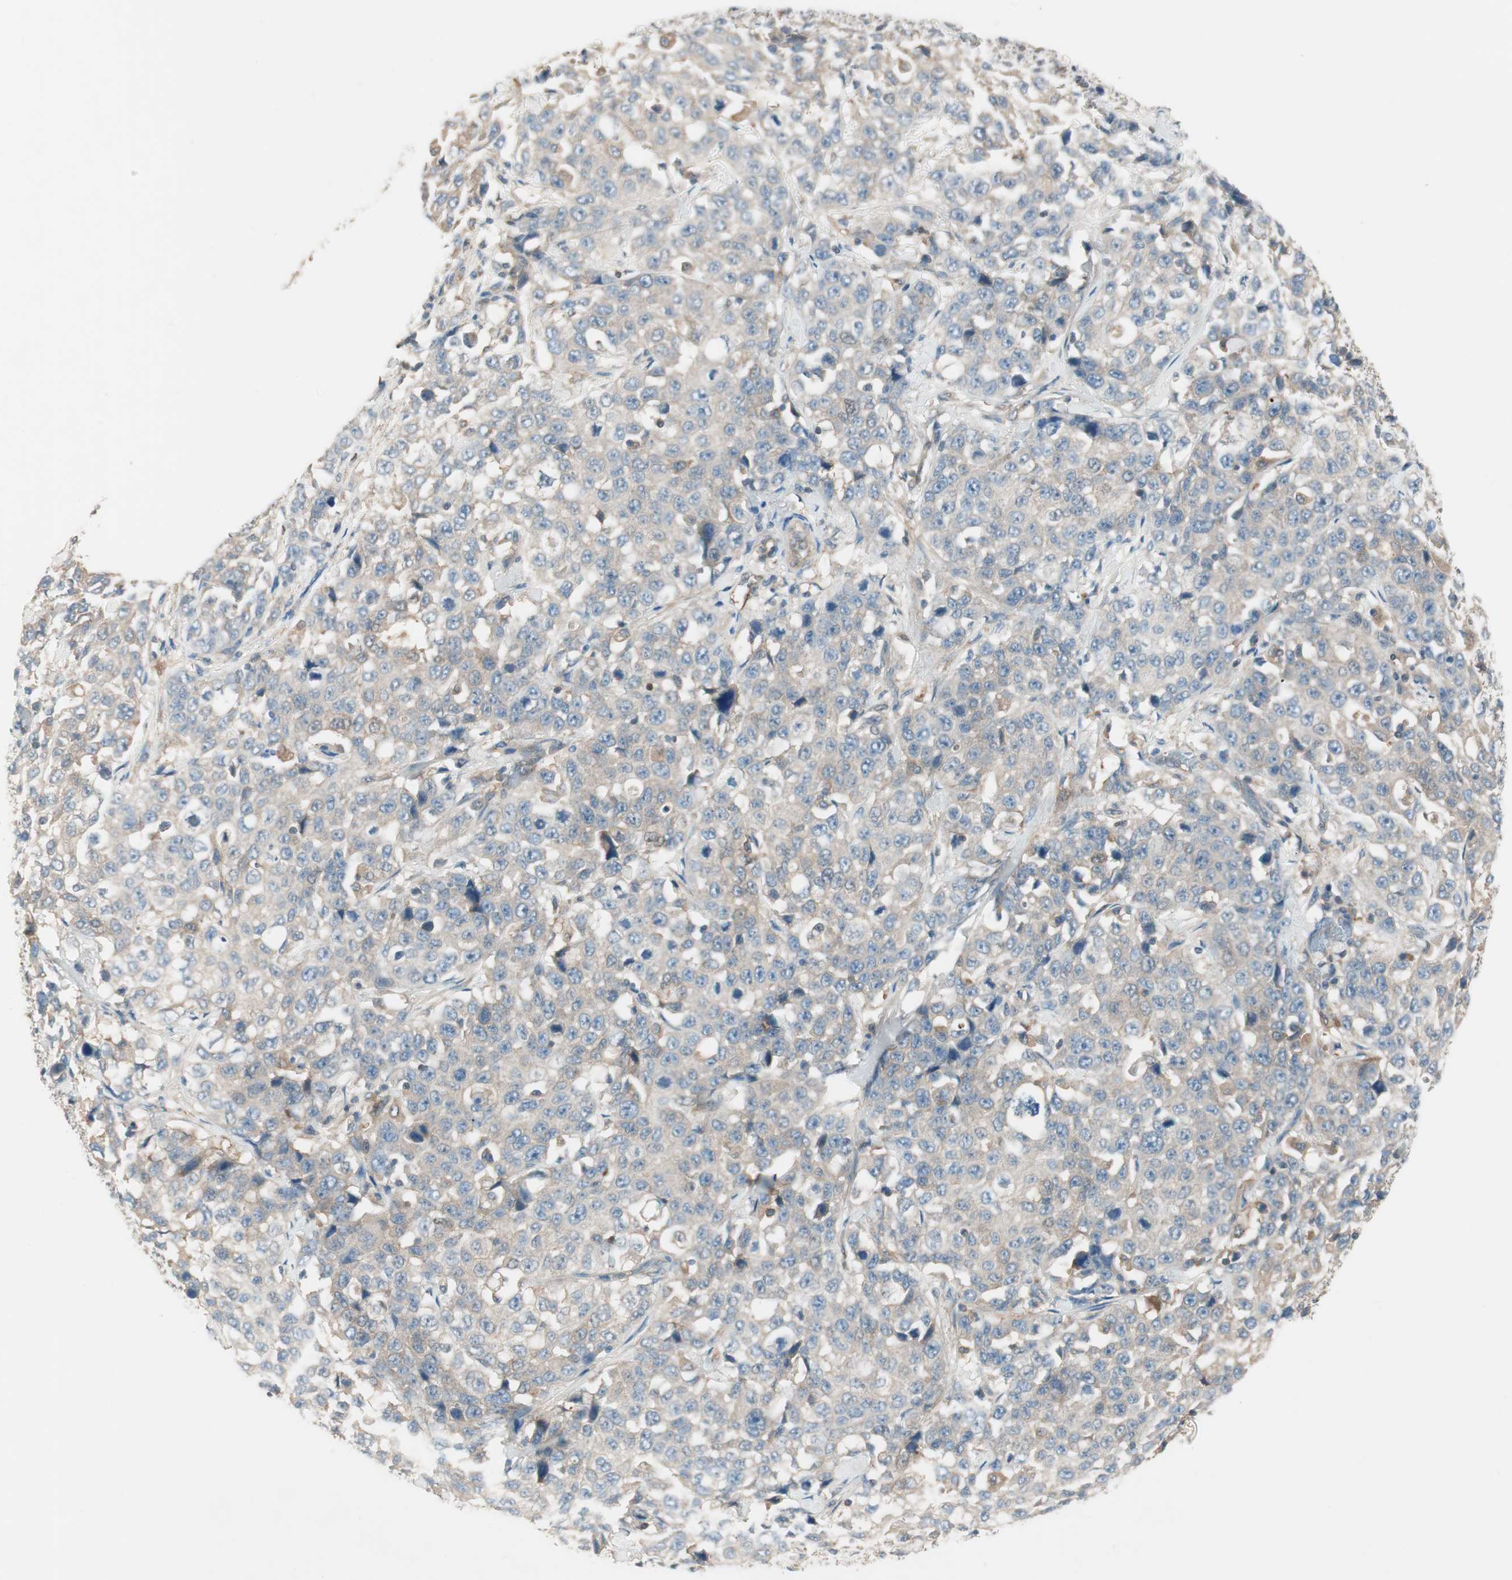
{"staining": {"intensity": "weak", "quantity": ">75%", "location": "cytoplasmic/membranous"}, "tissue": "stomach cancer", "cell_type": "Tumor cells", "image_type": "cancer", "snomed": [{"axis": "morphology", "description": "Normal tissue, NOS"}, {"axis": "morphology", "description": "Adenocarcinoma, NOS"}, {"axis": "topography", "description": "Stomach"}], "caption": "IHC of stomach adenocarcinoma shows low levels of weak cytoplasmic/membranous staining in about >75% of tumor cells.", "gene": "GALT", "patient": {"sex": "male", "age": 48}}